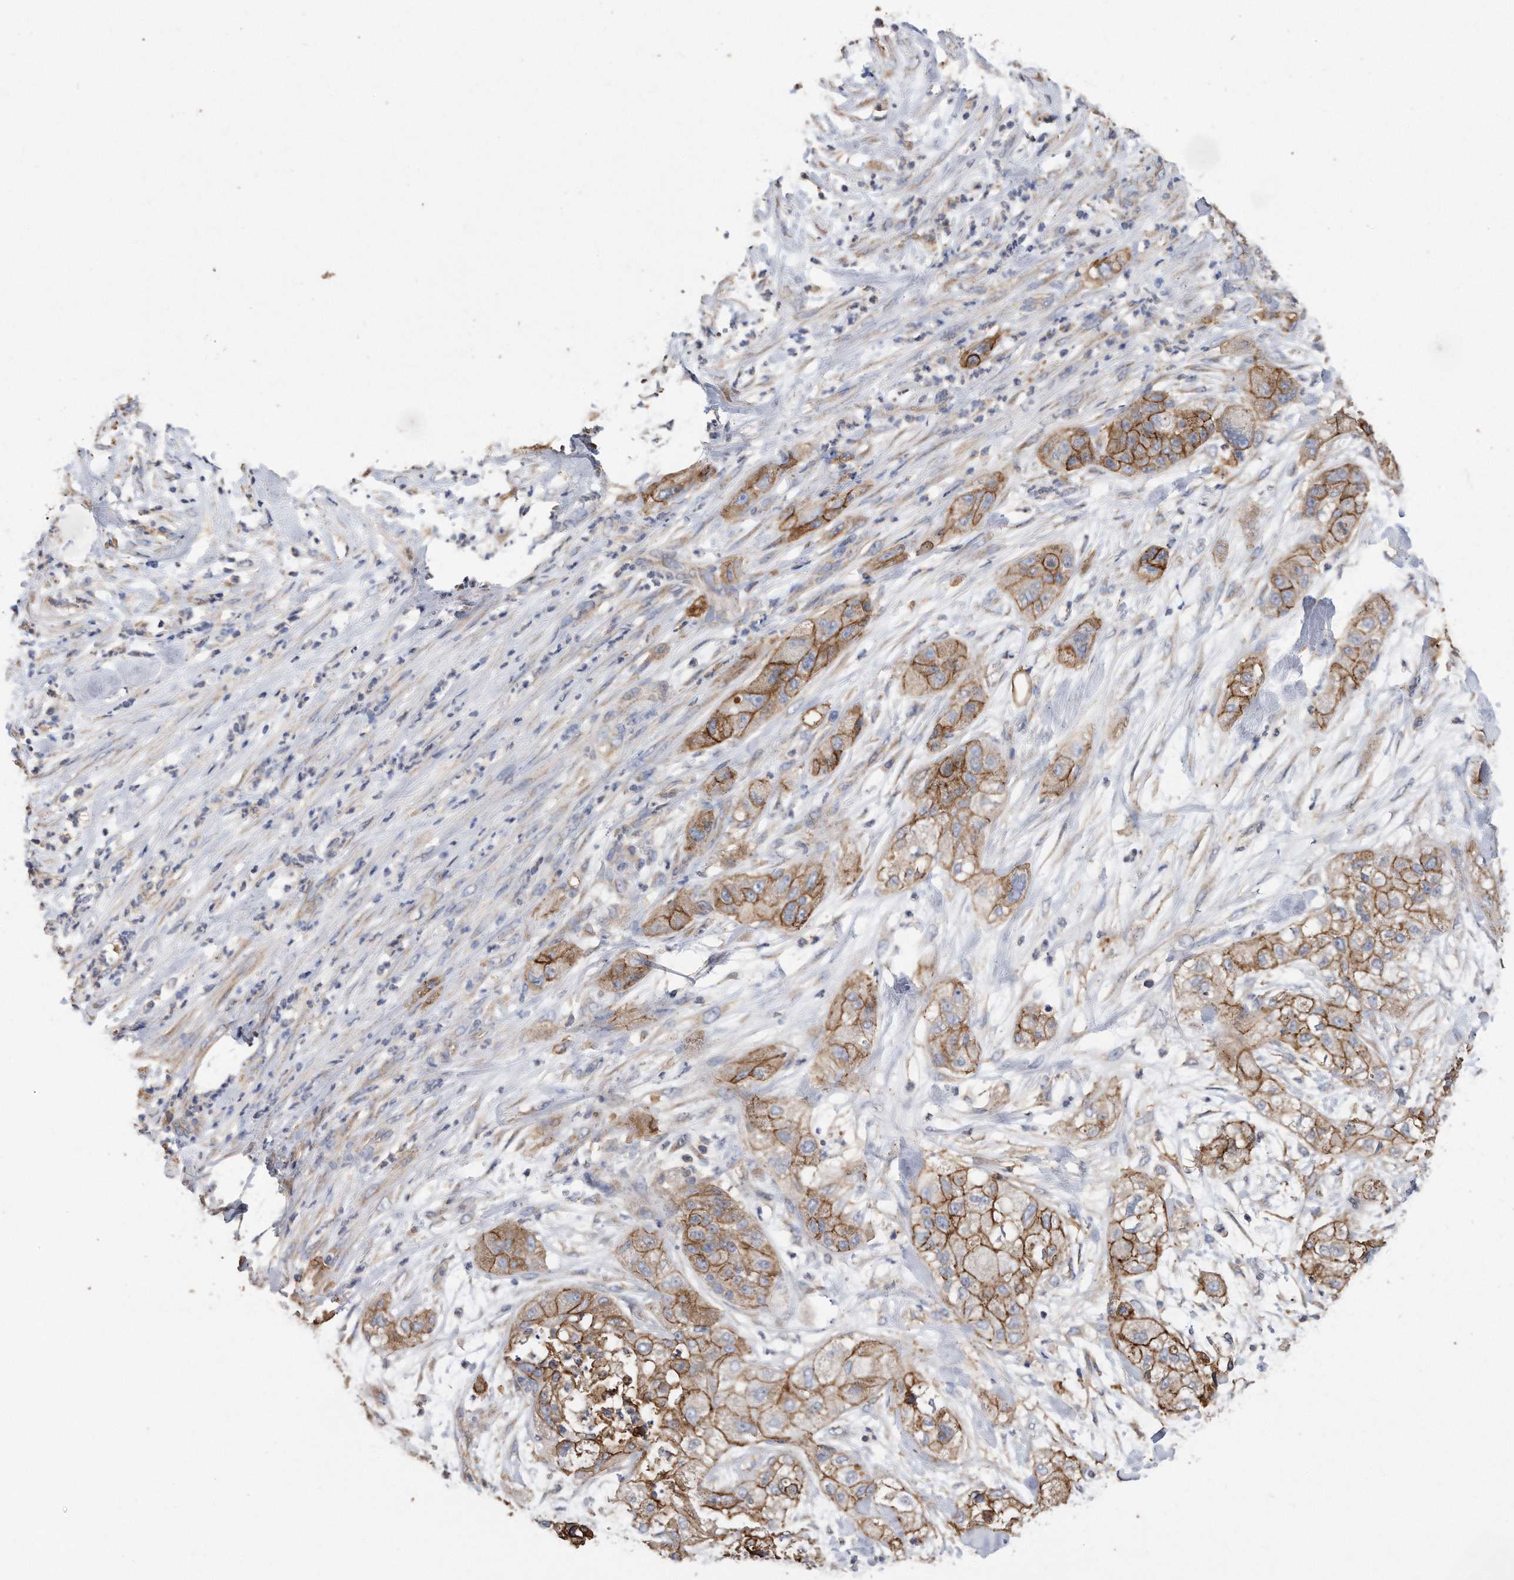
{"staining": {"intensity": "moderate", "quantity": ">75%", "location": "cytoplasmic/membranous"}, "tissue": "pancreatic cancer", "cell_type": "Tumor cells", "image_type": "cancer", "snomed": [{"axis": "morphology", "description": "Adenocarcinoma, NOS"}, {"axis": "topography", "description": "Pancreas"}], "caption": "Moderate cytoplasmic/membranous staining is present in about >75% of tumor cells in pancreatic cancer.", "gene": "CDCP1", "patient": {"sex": "female", "age": 78}}